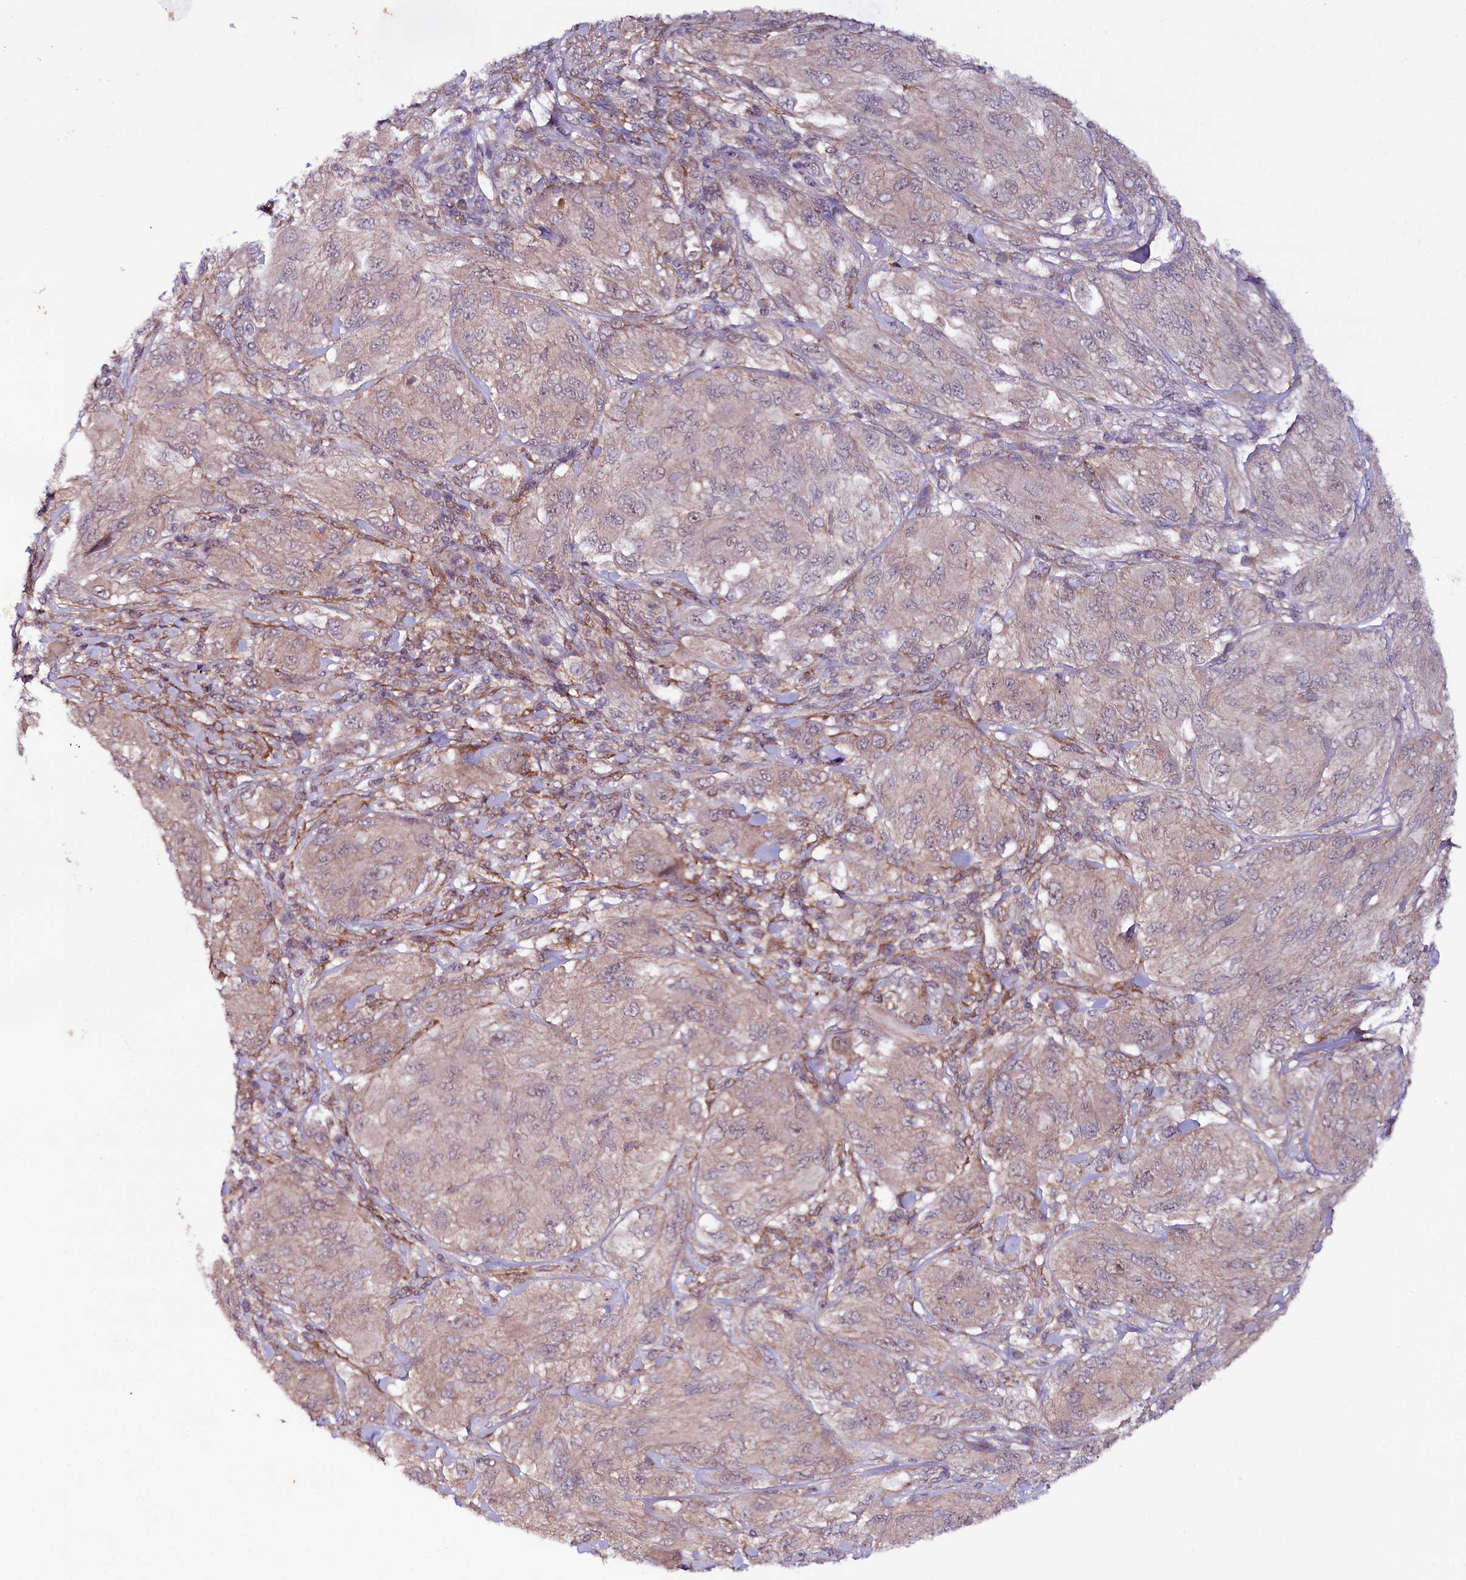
{"staining": {"intensity": "weak", "quantity": "<25%", "location": "cytoplasmic/membranous"}, "tissue": "melanoma", "cell_type": "Tumor cells", "image_type": "cancer", "snomed": [{"axis": "morphology", "description": "Malignant melanoma, NOS"}, {"axis": "topography", "description": "Skin"}], "caption": "This is a histopathology image of immunohistochemistry staining of melanoma, which shows no staining in tumor cells.", "gene": "PHLDB1", "patient": {"sex": "female", "age": 91}}